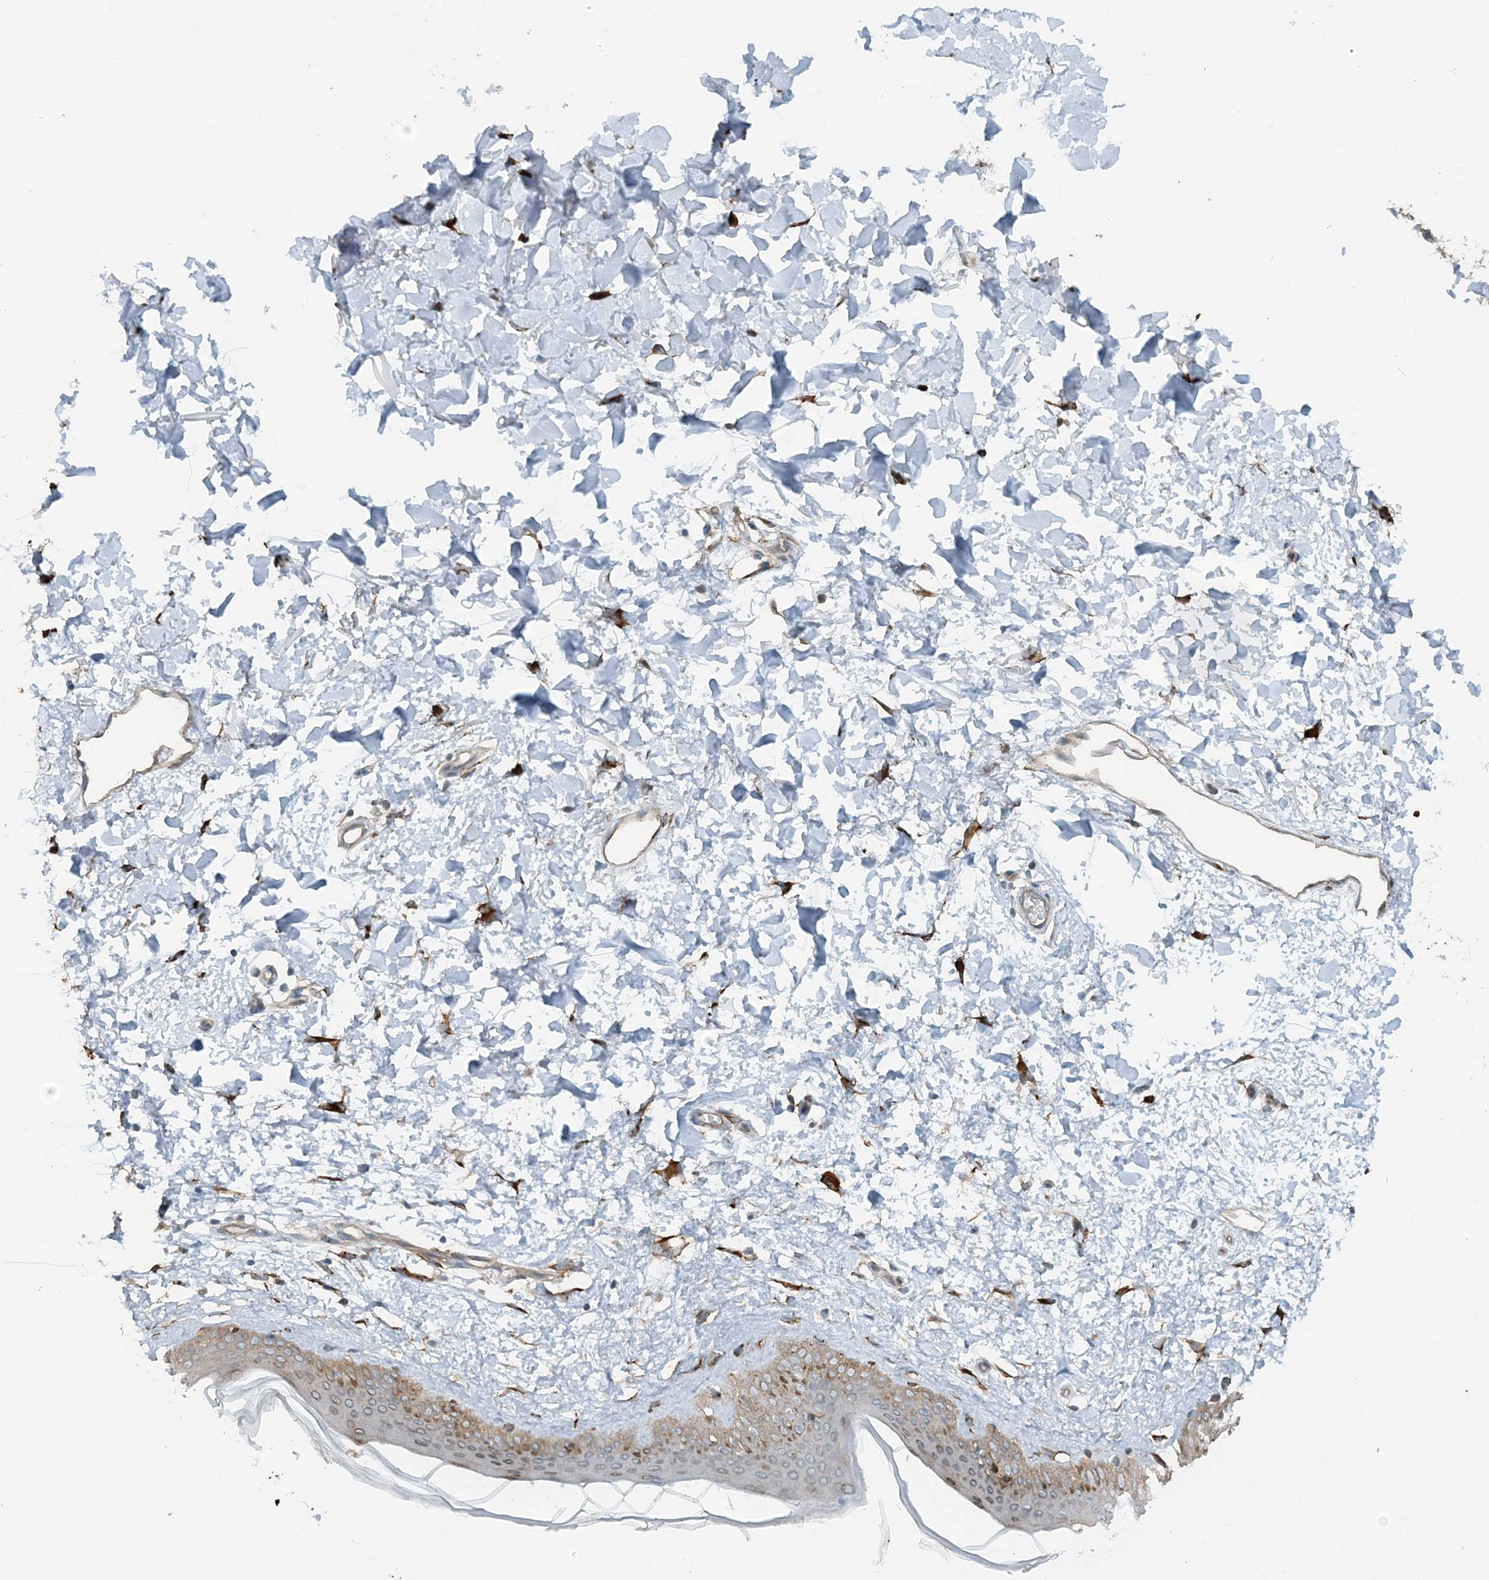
{"staining": {"intensity": "moderate", "quantity": ">75%", "location": "cytoplasmic/membranous"}, "tissue": "skin", "cell_type": "Fibroblasts", "image_type": "normal", "snomed": [{"axis": "morphology", "description": "Normal tissue, NOS"}, {"axis": "topography", "description": "Skin"}], "caption": "Protein staining by immunohistochemistry (IHC) shows moderate cytoplasmic/membranous staining in about >75% of fibroblasts in unremarkable skin. The protein is stained brown, and the nuclei are stained in blue (DAB (3,3'-diaminobenzidine) IHC with brightfield microscopy, high magnification).", "gene": "CERKL", "patient": {"sex": "female", "age": 58}}